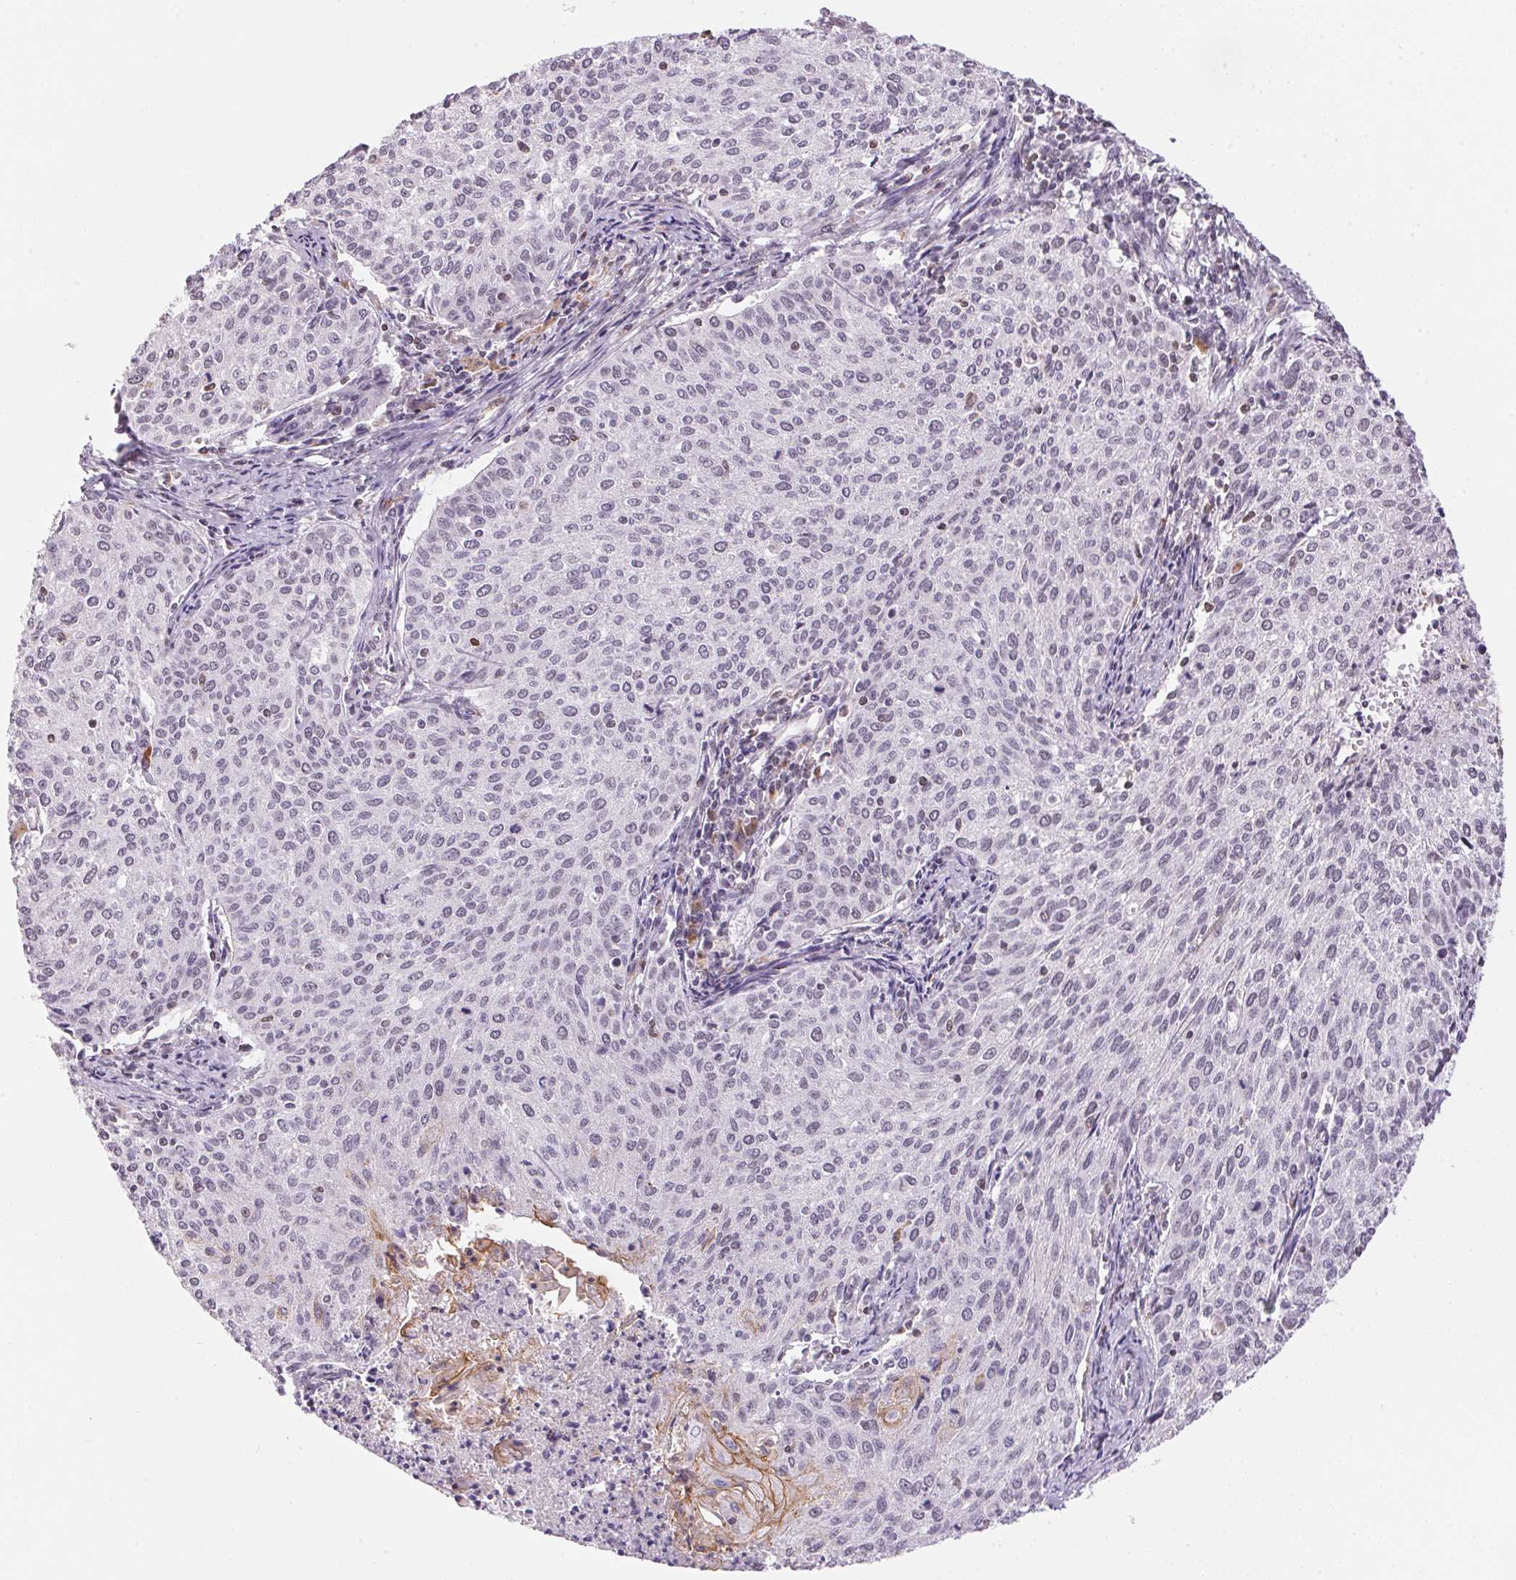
{"staining": {"intensity": "moderate", "quantity": "<25%", "location": "nuclear"}, "tissue": "cervical cancer", "cell_type": "Tumor cells", "image_type": "cancer", "snomed": [{"axis": "morphology", "description": "Squamous cell carcinoma, NOS"}, {"axis": "topography", "description": "Cervix"}], "caption": "Moderate nuclear expression for a protein is appreciated in approximately <25% of tumor cells of squamous cell carcinoma (cervical) using immunohistochemistry.", "gene": "NFE2L1", "patient": {"sex": "female", "age": 38}}